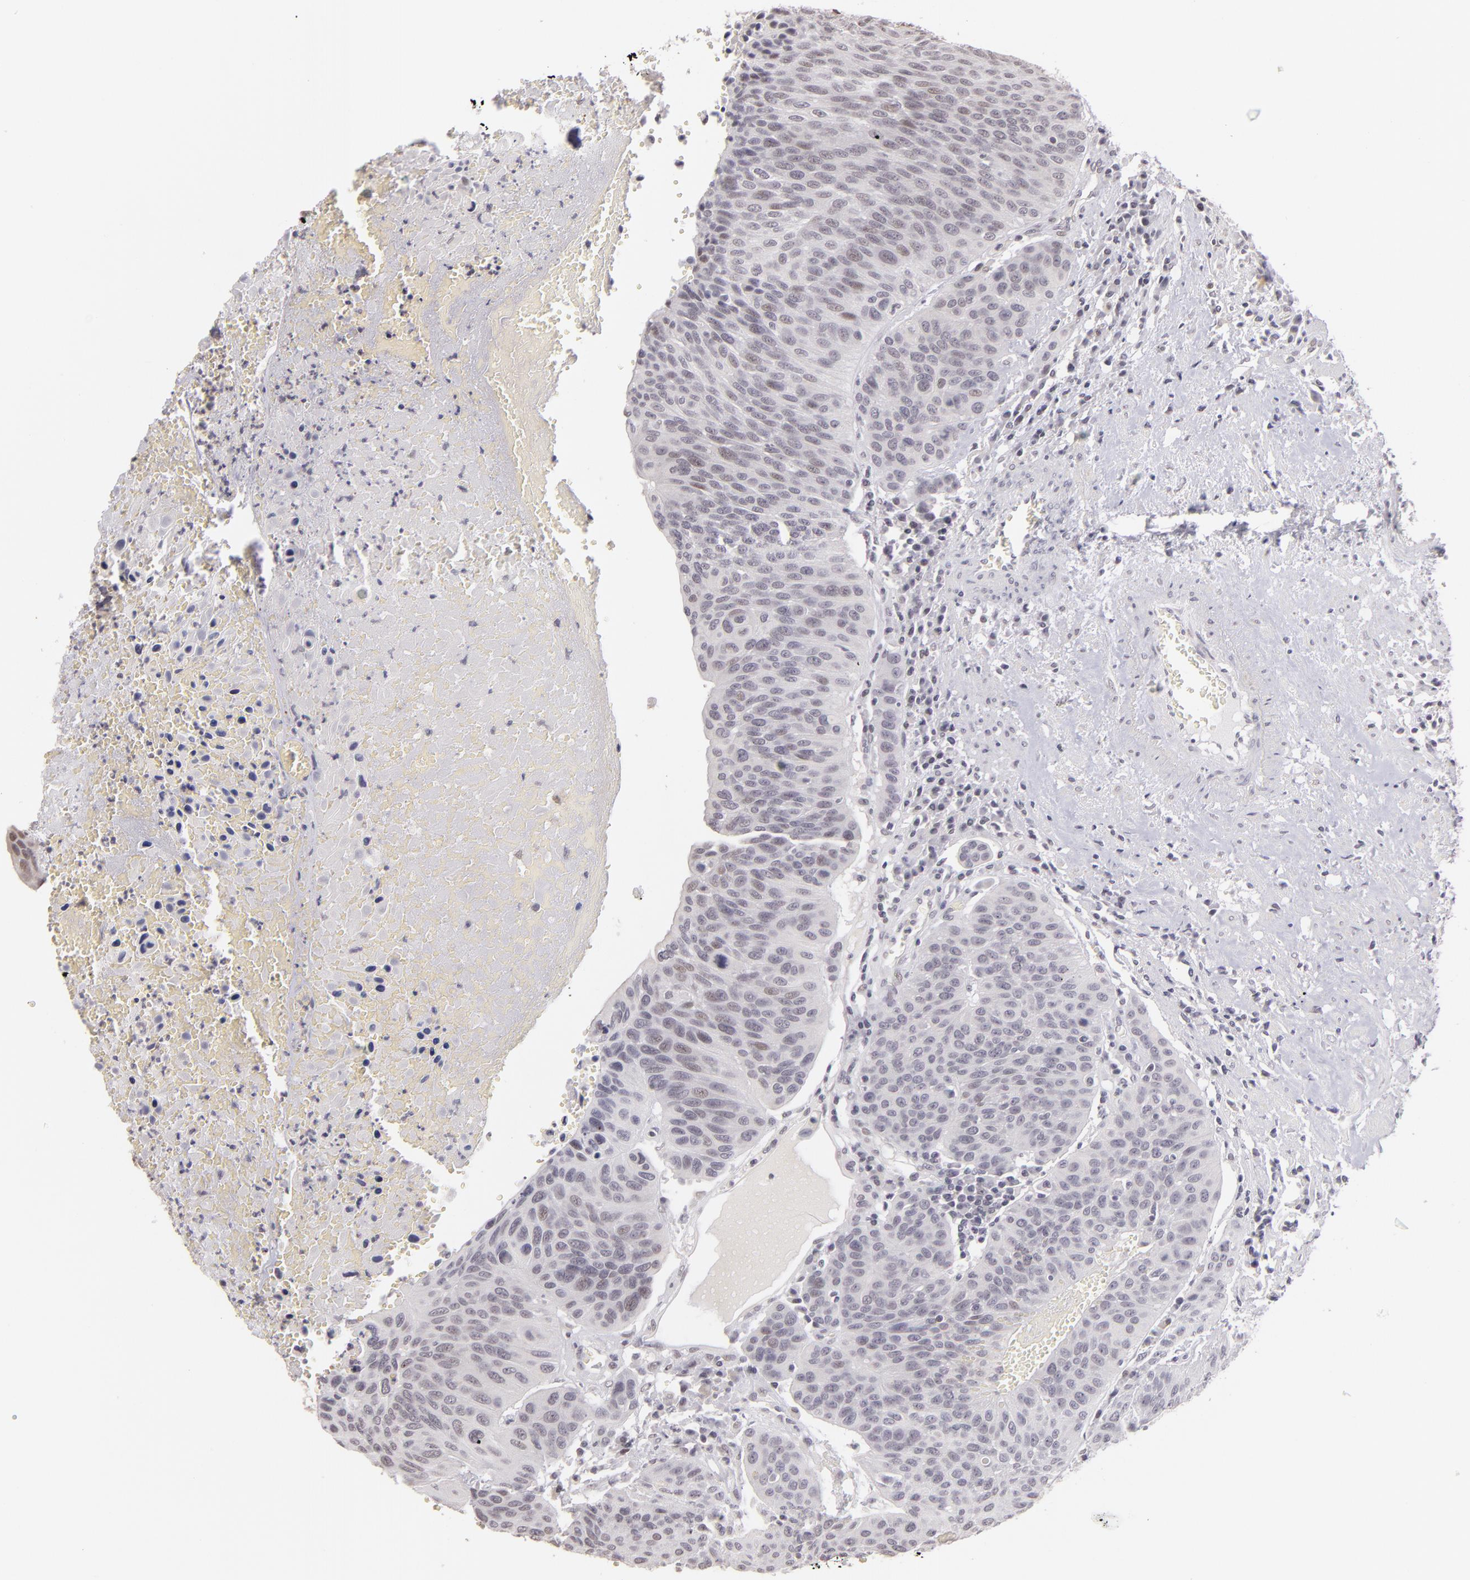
{"staining": {"intensity": "weak", "quantity": "<25%", "location": "nuclear"}, "tissue": "urothelial cancer", "cell_type": "Tumor cells", "image_type": "cancer", "snomed": [{"axis": "morphology", "description": "Urothelial carcinoma, High grade"}, {"axis": "topography", "description": "Urinary bladder"}], "caption": "Immunohistochemical staining of human urothelial carcinoma (high-grade) demonstrates no significant expression in tumor cells.", "gene": "RARB", "patient": {"sex": "male", "age": 66}}